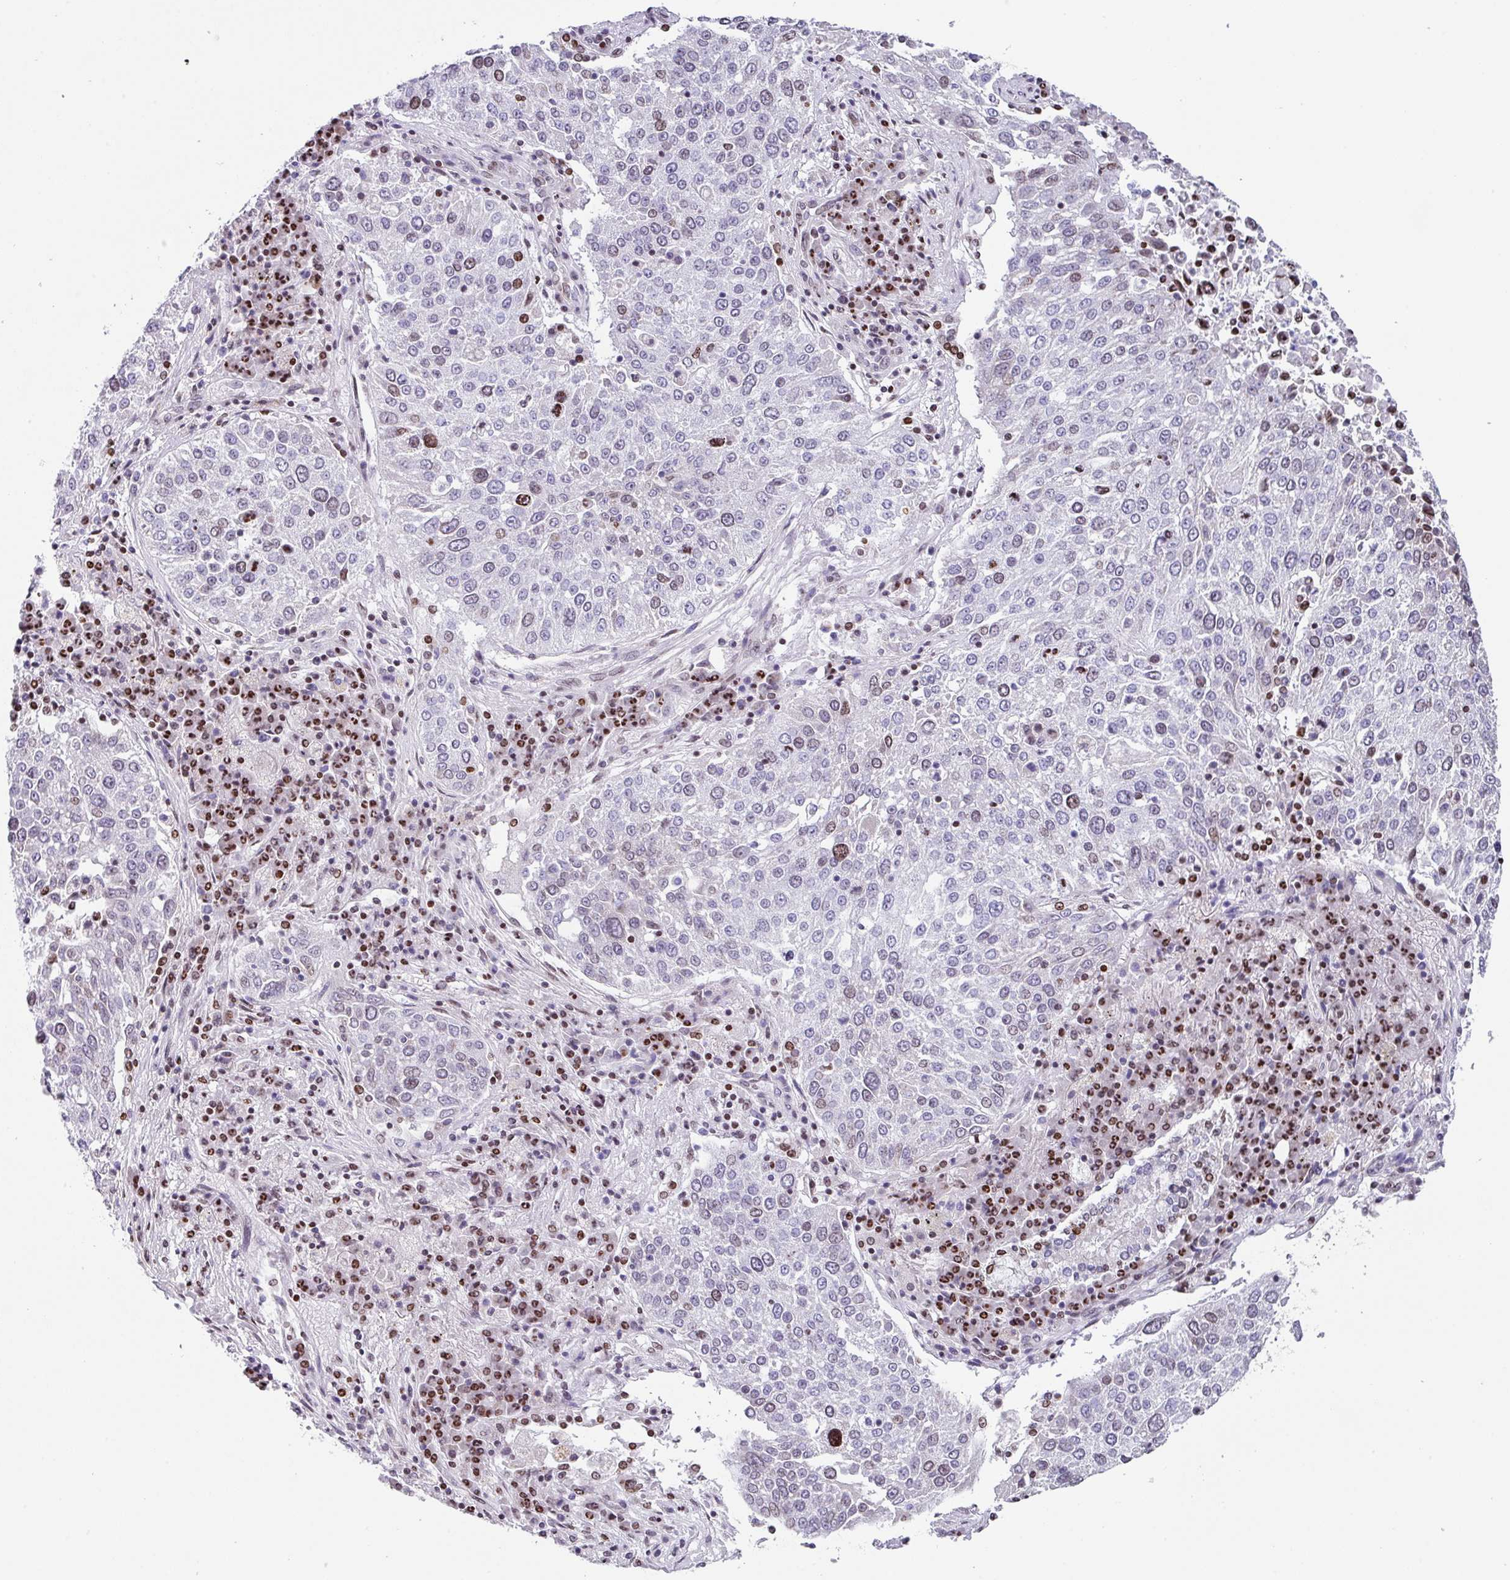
{"staining": {"intensity": "moderate", "quantity": "<25%", "location": "nuclear"}, "tissue": "lung cancer", "cell_type": "Tumor cells", "image_type": "cancer", "snomed": [{"axis": "morphology", "description": "Squamous cell carcinoma, NOS"}, {"axis": "topography", "description": "Lung"}], "caption": "High-magnification brightfield microscopy of lung cancer stained with DAB (brown) and counterstained with hematoxylin (blue). tumor cells exhibit moderate nuclear staining is appreciated in about<25% of cells.", "gene": "TCF3", "patient": {"sex": "male", "age": 65}}